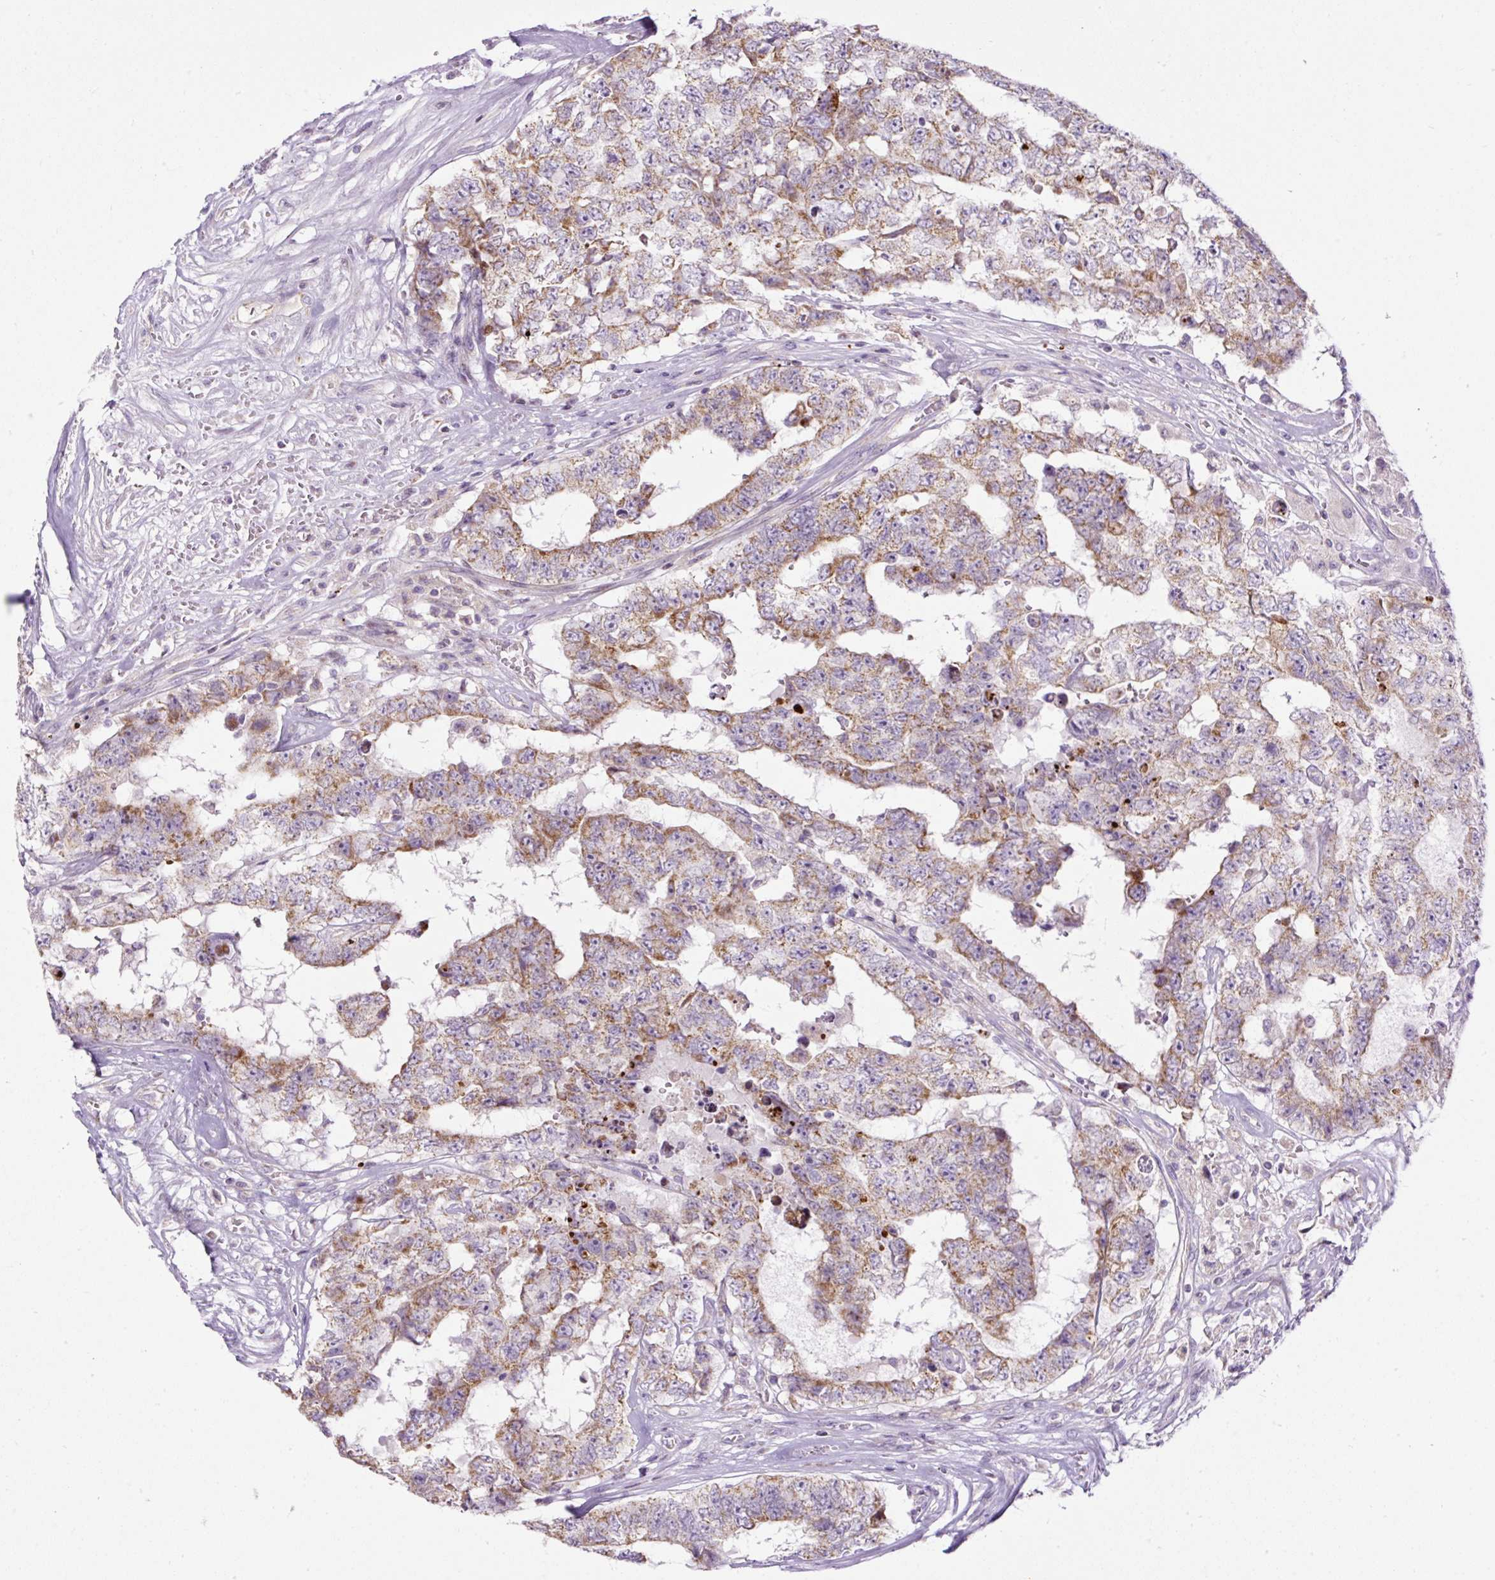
{"staining": {"intensity": "moderate", "quantity": ">75%", "location": "cytoplasmic/membranous"}, "tissue": "testis cancer", "cell_type": "Tumor cells", "image_type": "cancer", "snomed": [{"axis": "morphology", "description": "Normal tissue, NOS"}, {"axis": "morphology", "description": "Carcinoma, Embryonal, NOS"}, {"axis": "topography", "description": "Testis"}, {"axis": "topography", "description": "Epididymis"}], "caption": "IHC image of testis cancer stained for a protein (brown), which reveals medium levels of moderate cytoplasmic/membranous expression in approximately >75% of tumor cells.", "gene": "FMC1", "patient": {"sex": "male", "age": 25}}